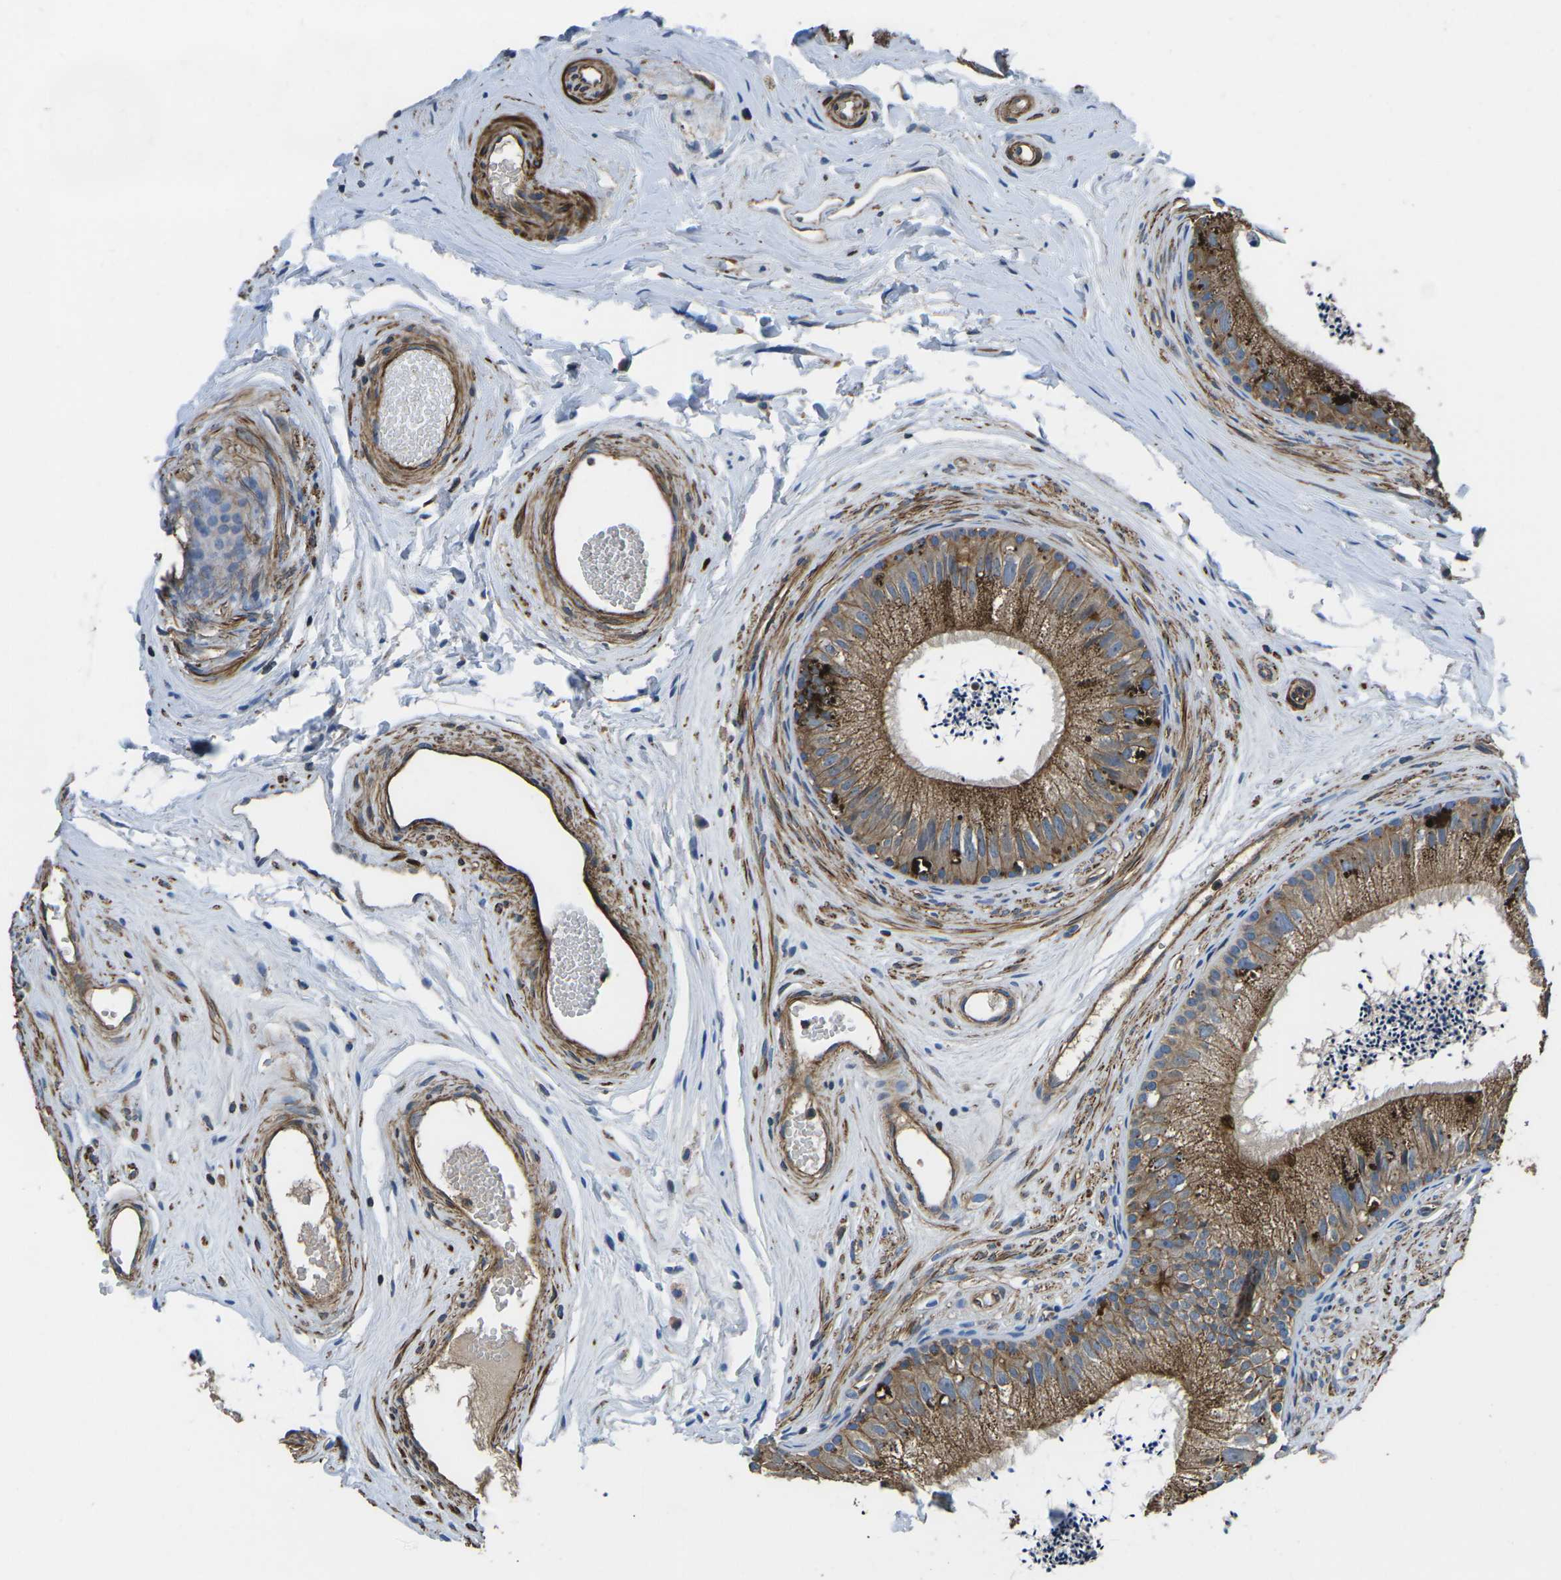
{"staining": {"intensity": "strong", "quantity": ">75%", "location": "cytoplasmic/membranous"}, "tissue": "epididymis", "cell_type": "Glandular cells", "image_type": "normal", "snomed": [{"axis": "morphology", "description": "Normal tissue, NOS"}, {"axis": "topography", "description": "Epididymis"}], "caption": "A brown stain highlights strong cytoplasmic/membranous staining of a protein in glandular cells of normal epididymis. The protein is shown in brown color, while the nuclei are stained blue.", "gene": "KCNJ15", "patient": {"sex": "male", "age": 56}}